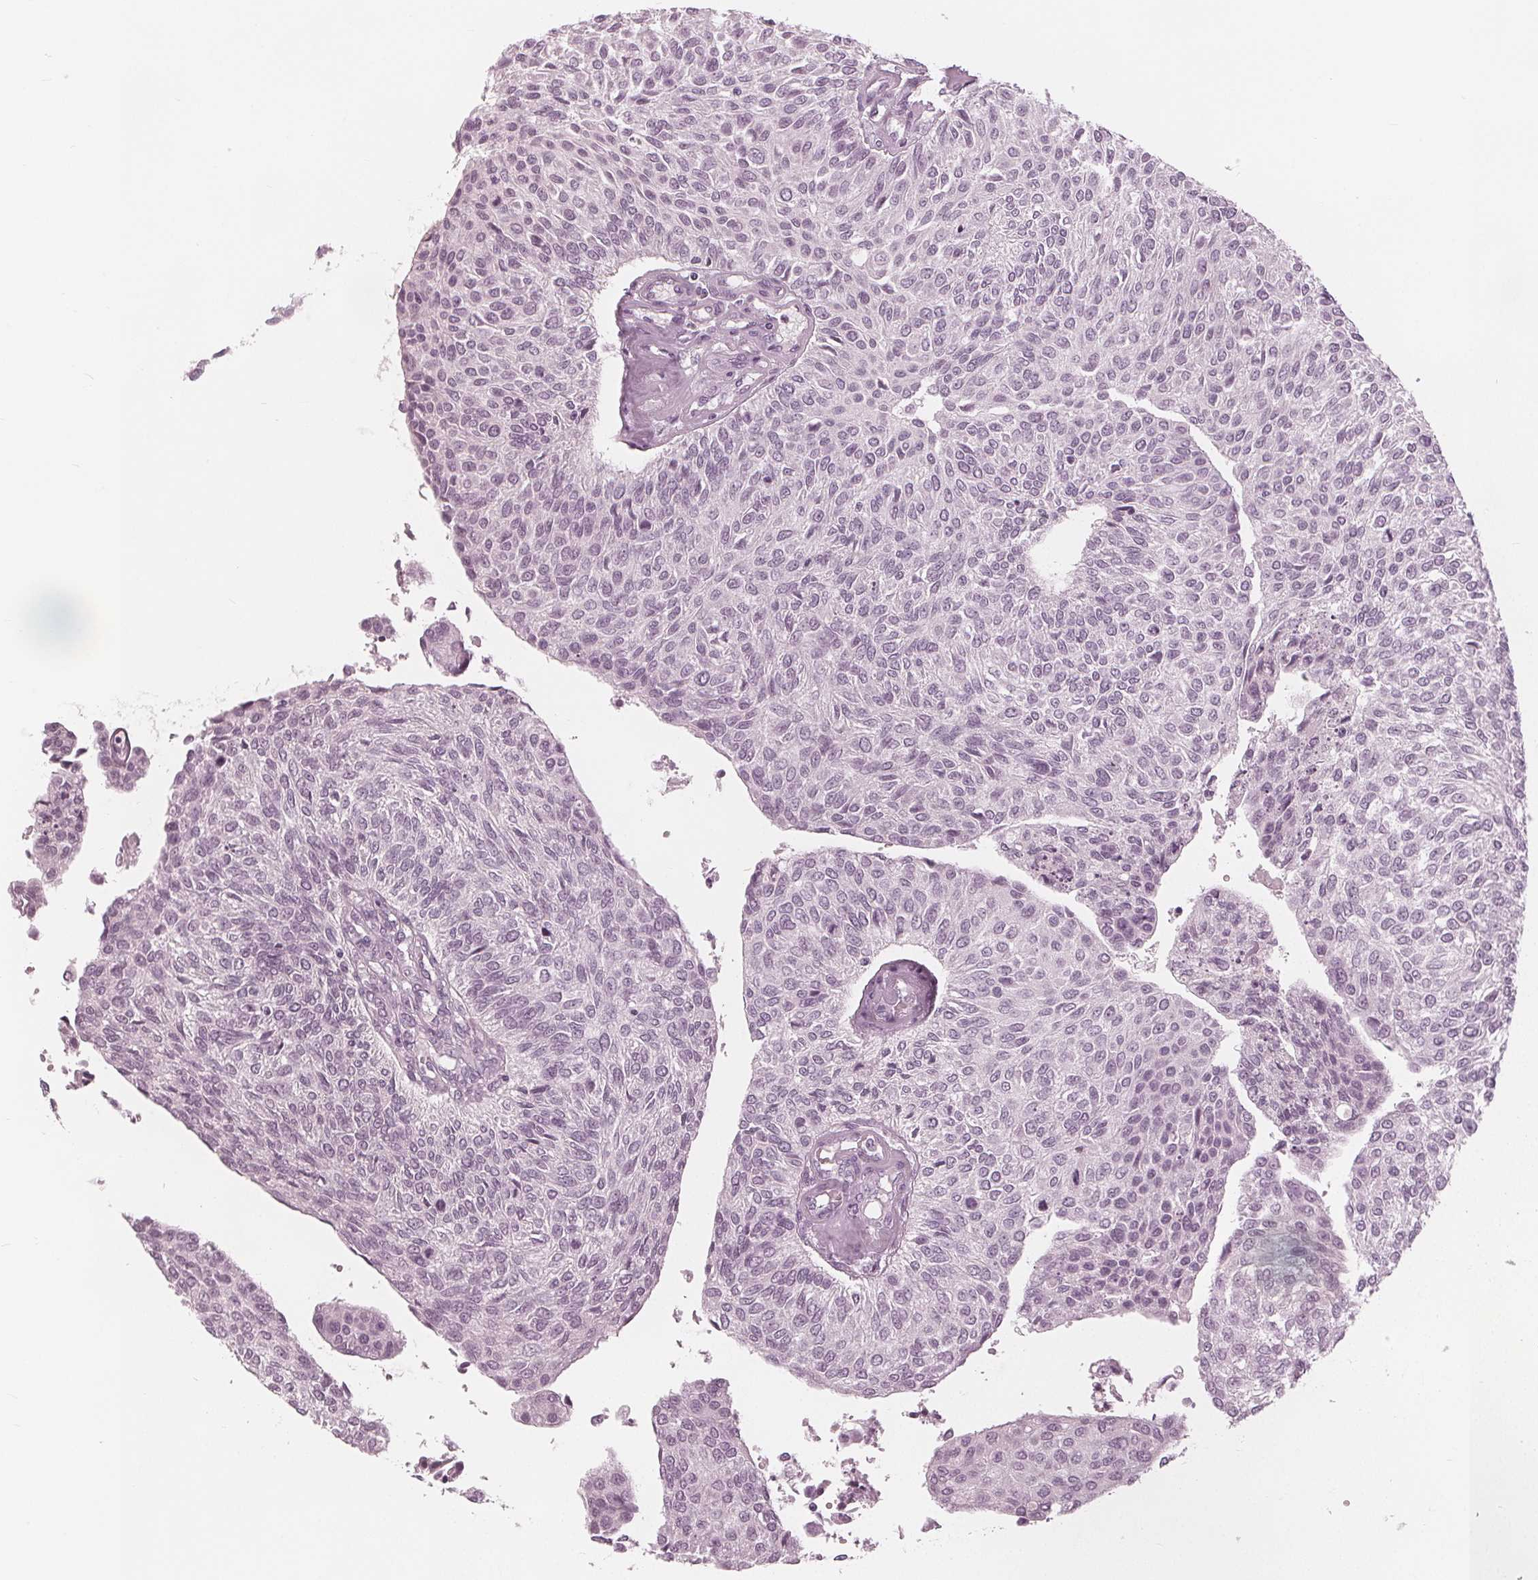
{"staining": {"intensity": "negative", "quantity": "none", "location": "none"}, "tissue": "urothelial cancer", "cell_type": "Tumor cells", "image_type": "cancer", "snomed": [{"axis": "morphology", "description": "Urothelial carcinoma, NOS"}, {"axis": "topography", "description": "Urinary bladder"}], "caption": "Tumor cells show no significant protein positivity in urothelial cancer.", "gene": "PAEP", "patient": {"sex": "male", "age": 55}}